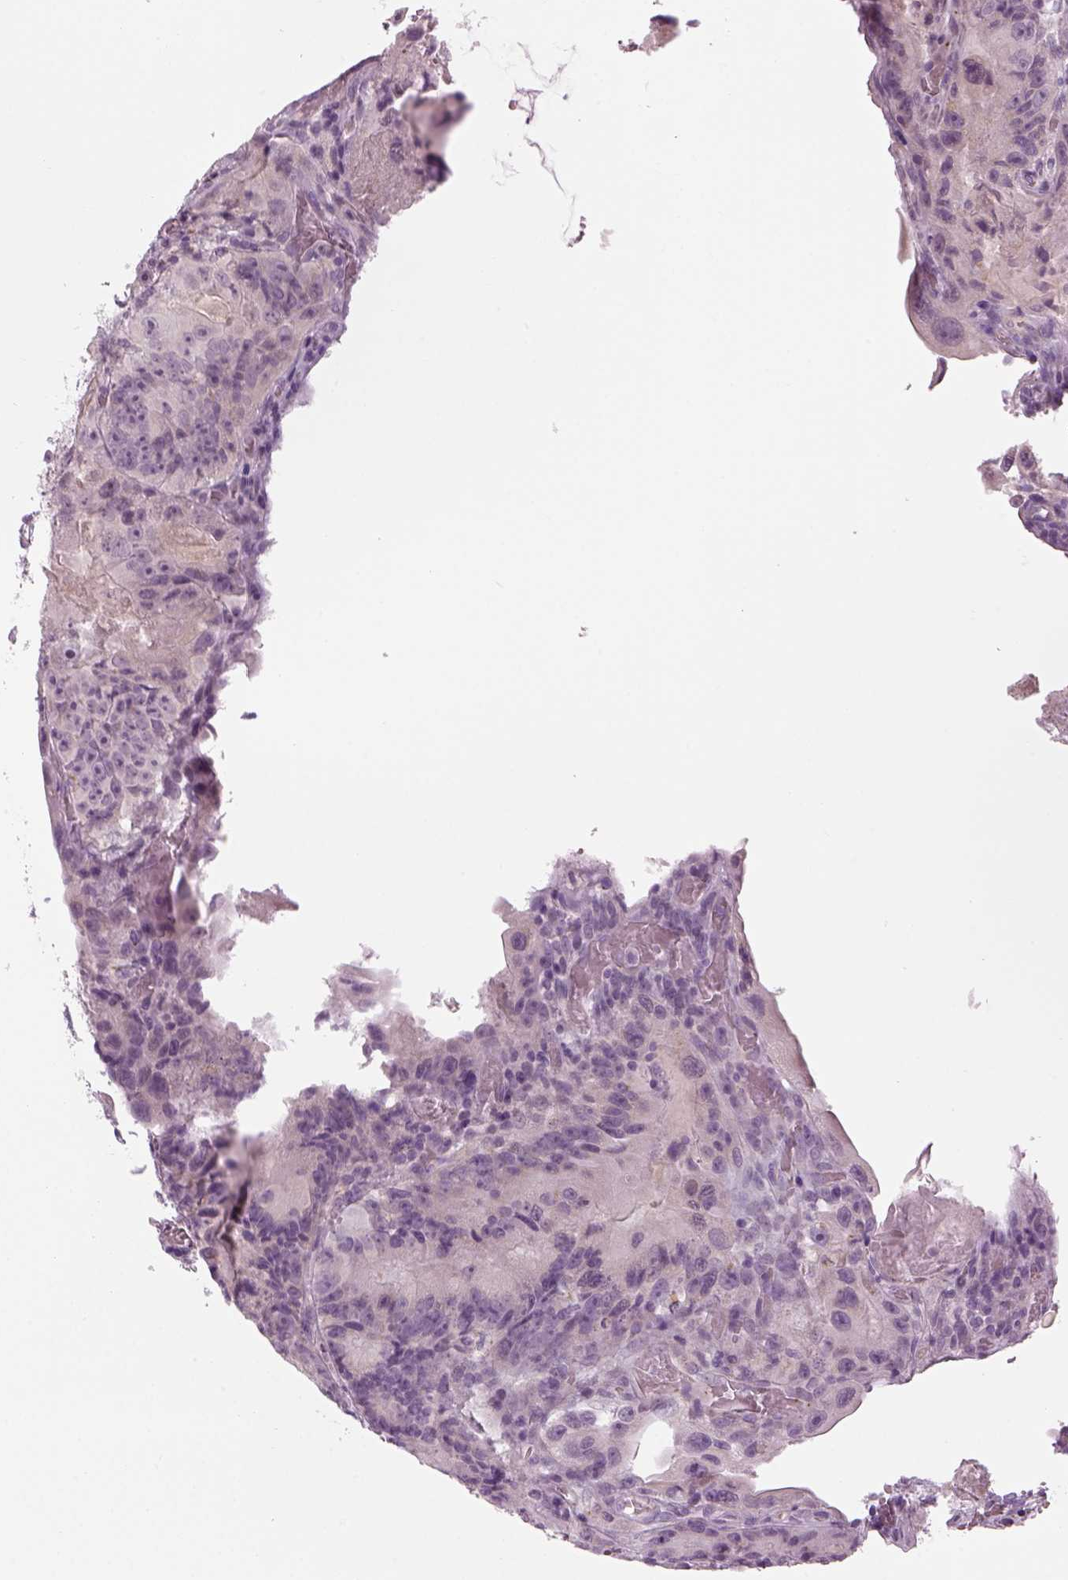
{"staining": {"intensity": "negative", "quantity": "none", "location": "none"}, "tissue": "colorectal cancer", "cell_type": "Tumor cells", "image_type": "cancer", "snomed": [{"axis": "morphology", "description": "Adenocarcinoma, NOS"}, {"axis": "topography", "description": "Colon"}], "caption": "Protein analysis of colorectal adenocarcinoma displays no significant expression in tumor cells. The staining was performed using DAB (3,3'-diaminobenzidine) to visualize the protein expression in brown, while the nuclei were stained in blue with hematoxylin (Magnification: 20x).", "gene": "LRRIQ3", "patient": {"sex": "female", "age": 86}}